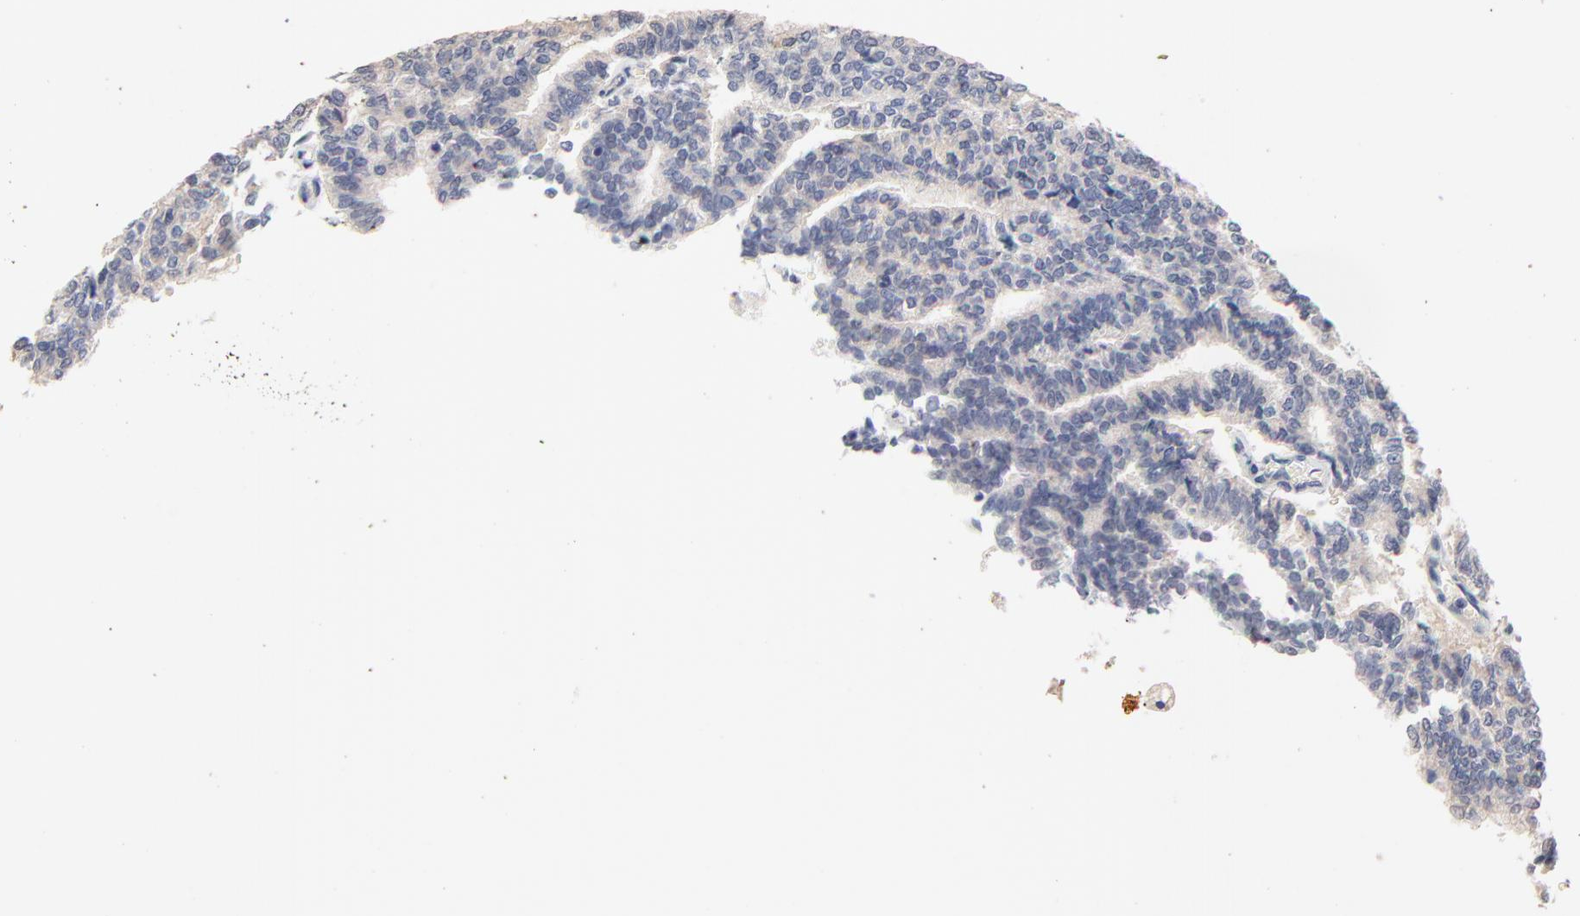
{"staining": {"intensity": "weak", "quantity": ">75%", "location": "cytoplasmic/membranous"}, "tissue": "thyroid cancer", "cell_type": "Tumor cells", "image_type": "cancer", "snomed": [{"axis": "morphology", "description": "Papillary adenocarcinoma, NOS"}, {"axis": "topography", "description": "Thyroid gland"}], "caption": "DAB (3,3'-diaminobenzidine) immunohistochemical staining of human thyroid cancer (papillary adenocarcinoma) displays weak cytoplasmic/membranous protein positivity in approximately >75% of tumor cells.", "gene": "AADAC", "patient": {"sex": "female", "age": 35}}